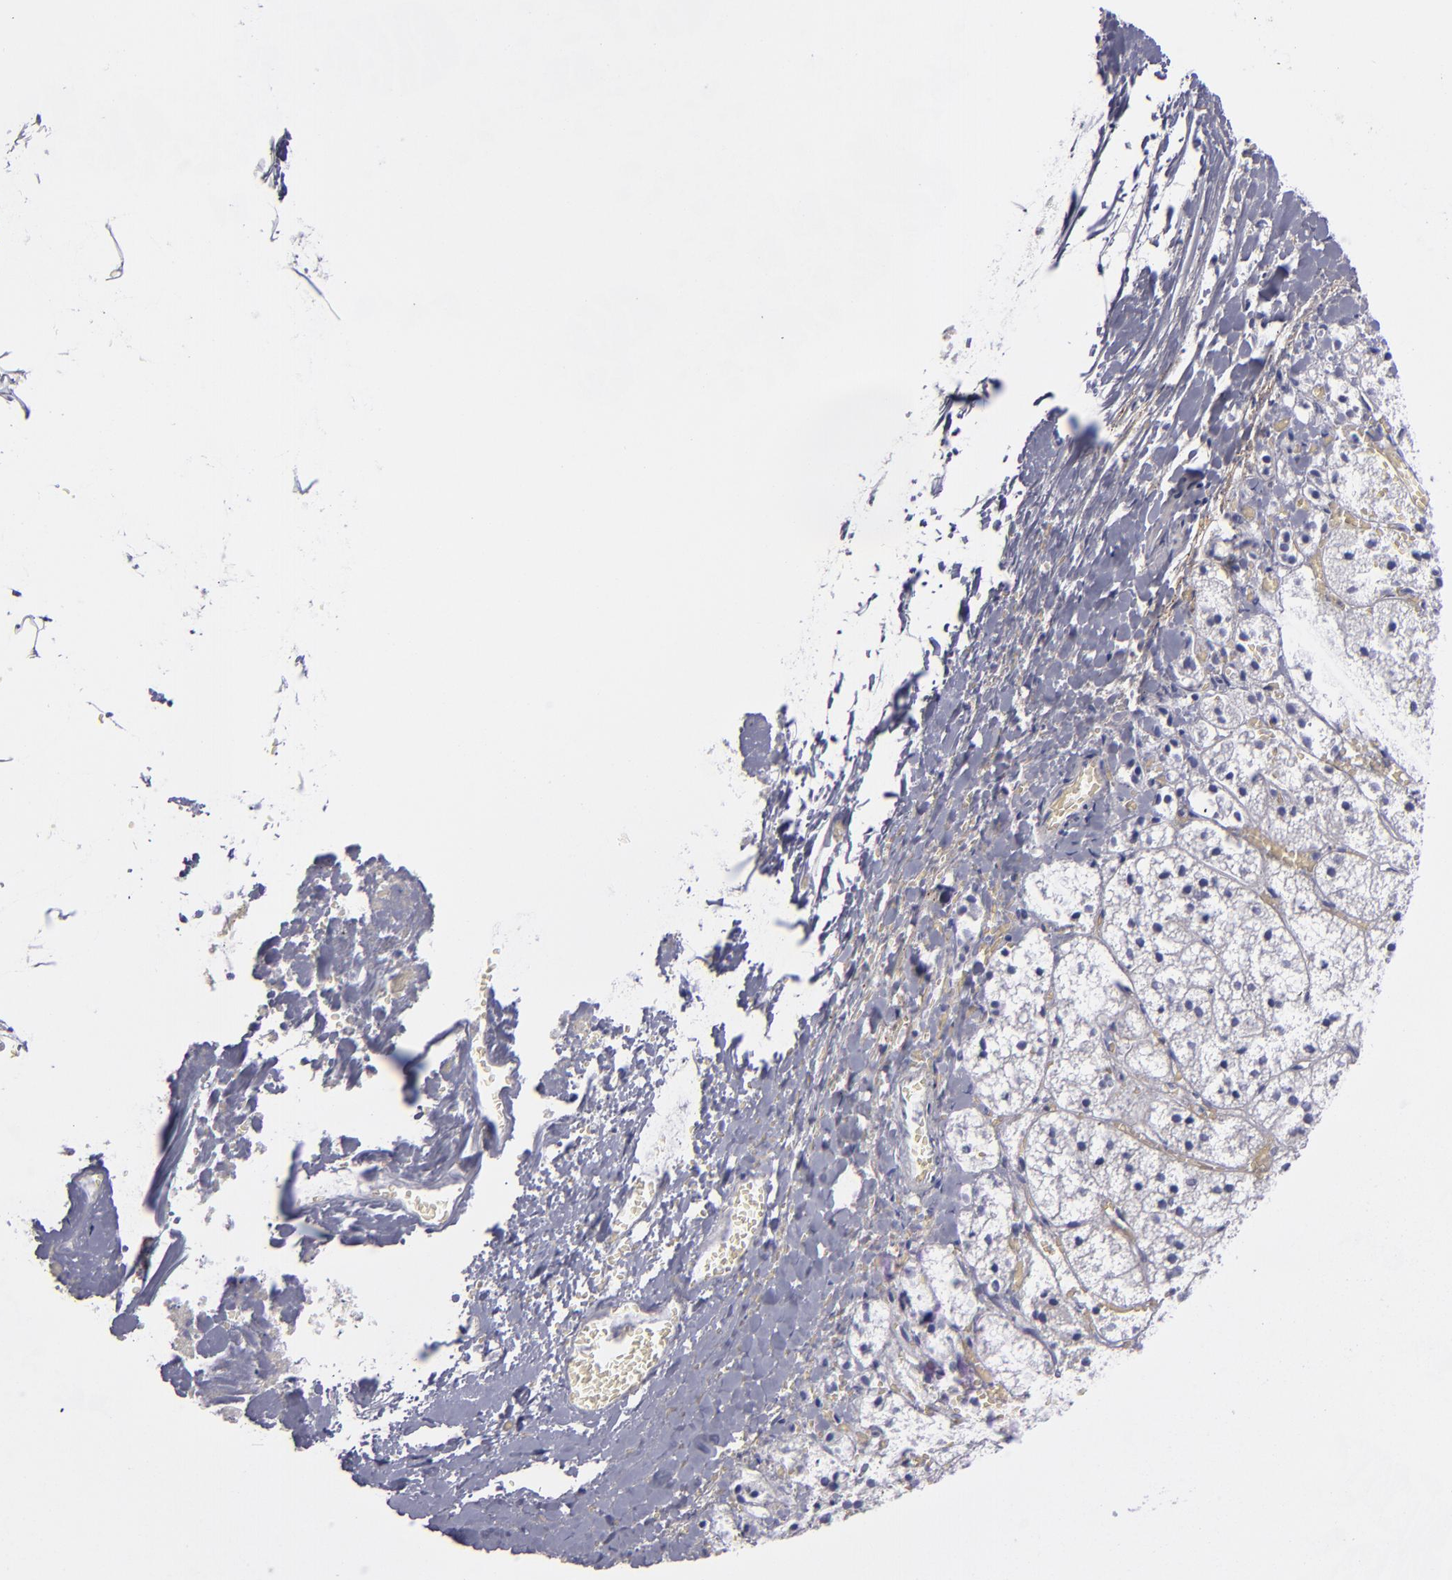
{"staining": {"intensity": "negative", "quantity": "none", "location": "none"}, "tissue": "adrenal gland", "cell_type": "Glandular cells", "image_type": "normal", "snomed": [{"axis": "morphology", "description": "Normal tissue, NOS"}, {"axis": "topography", "description": "Adrenal gland"}], "caption": "This is an IHC image of normal human adrenal gland. There is no expression in glandular cells.", "gene": "ANPEP", "patient": {"sex": "female", "age": 44}}